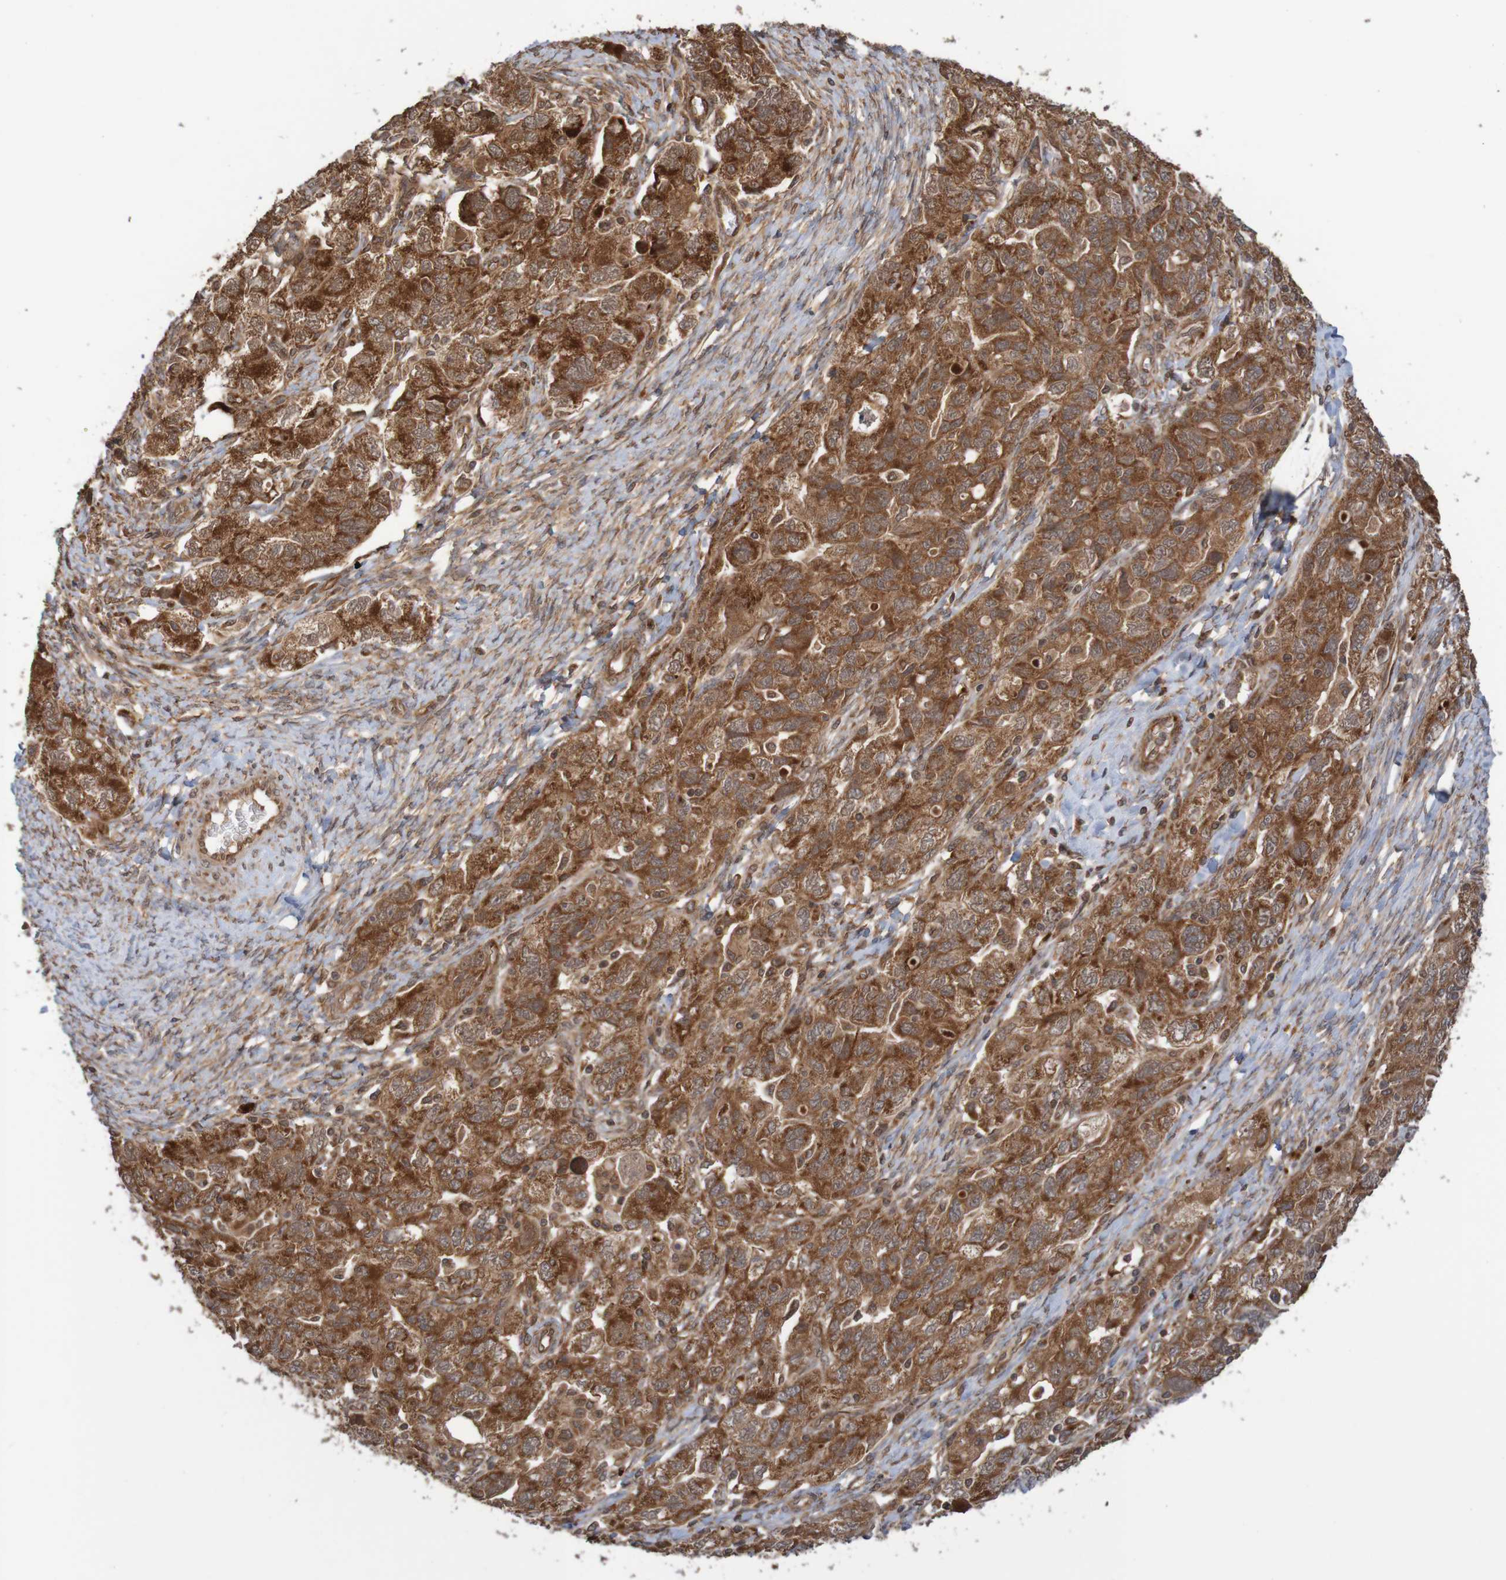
{"staining": {"intensity": "strong", "quantity": ">75%", "location": "cytoplasmic/membranous"}, "tissue": "ovarian cancer", "cell_type": "Tumor cells", "image_type": "cancer", "snomed": [{"axis": "morphology", "description": "Carcinoma, NOS"}, {"axis": "morphology", "description": "Cystadenocarcinoma, serous, NOS"}, {"axis": "topography", "description": "Ovary"}], "caption": "DAB (3,3'-diaminobenzidine) immunohistochemical staining of human carcinoma (ovarian) reveals strong cytoplasmic/membranous protein positivity in approximately >75% of tumor cells. (Brightfield microscopy of DAB IHC at high magnification).", "gene": "MRPL52", "patient": {"sex": "female", "age": 69}}